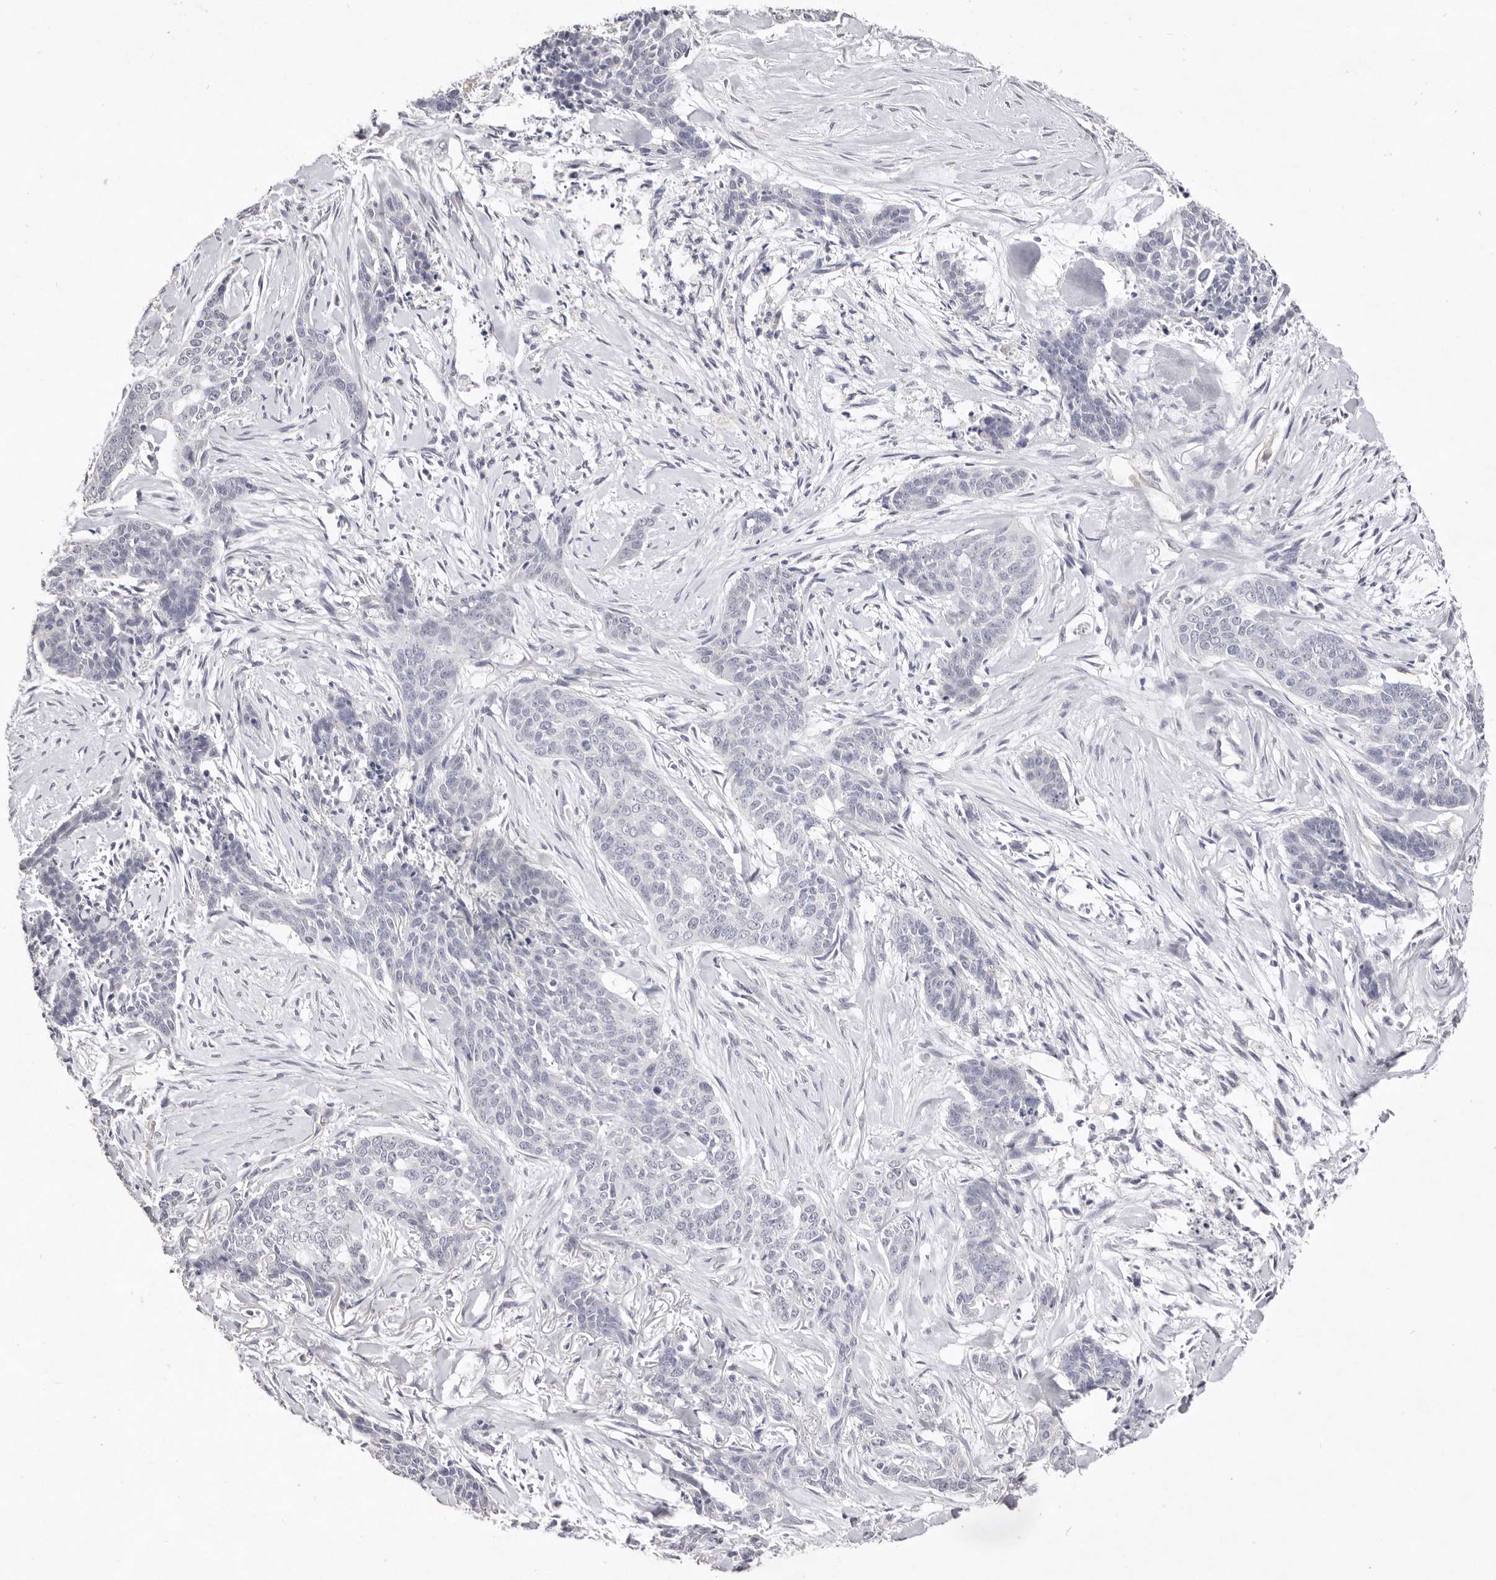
{"staining": {"intensity": "negative", "quantity": "none", "location": "none"}, "tissue": "skin cancer", "cell_type": "Tumor cells", "image_type": "cancer", "snomed": [{"axis": "morphology", "description": "Basal cell carcinoma"}, {"axis": "topography", "description": "Skin"}], "caption": "This micrograph is of basal cell carcinoma (skin) stained with immunohistochemistry (IHC) to label a protein in brown with the nuclei are counter-stained blue. There is no expression in tumor cells.", "gene": "ZYG11B", "patient": {"sex": "female", "age": 64}}